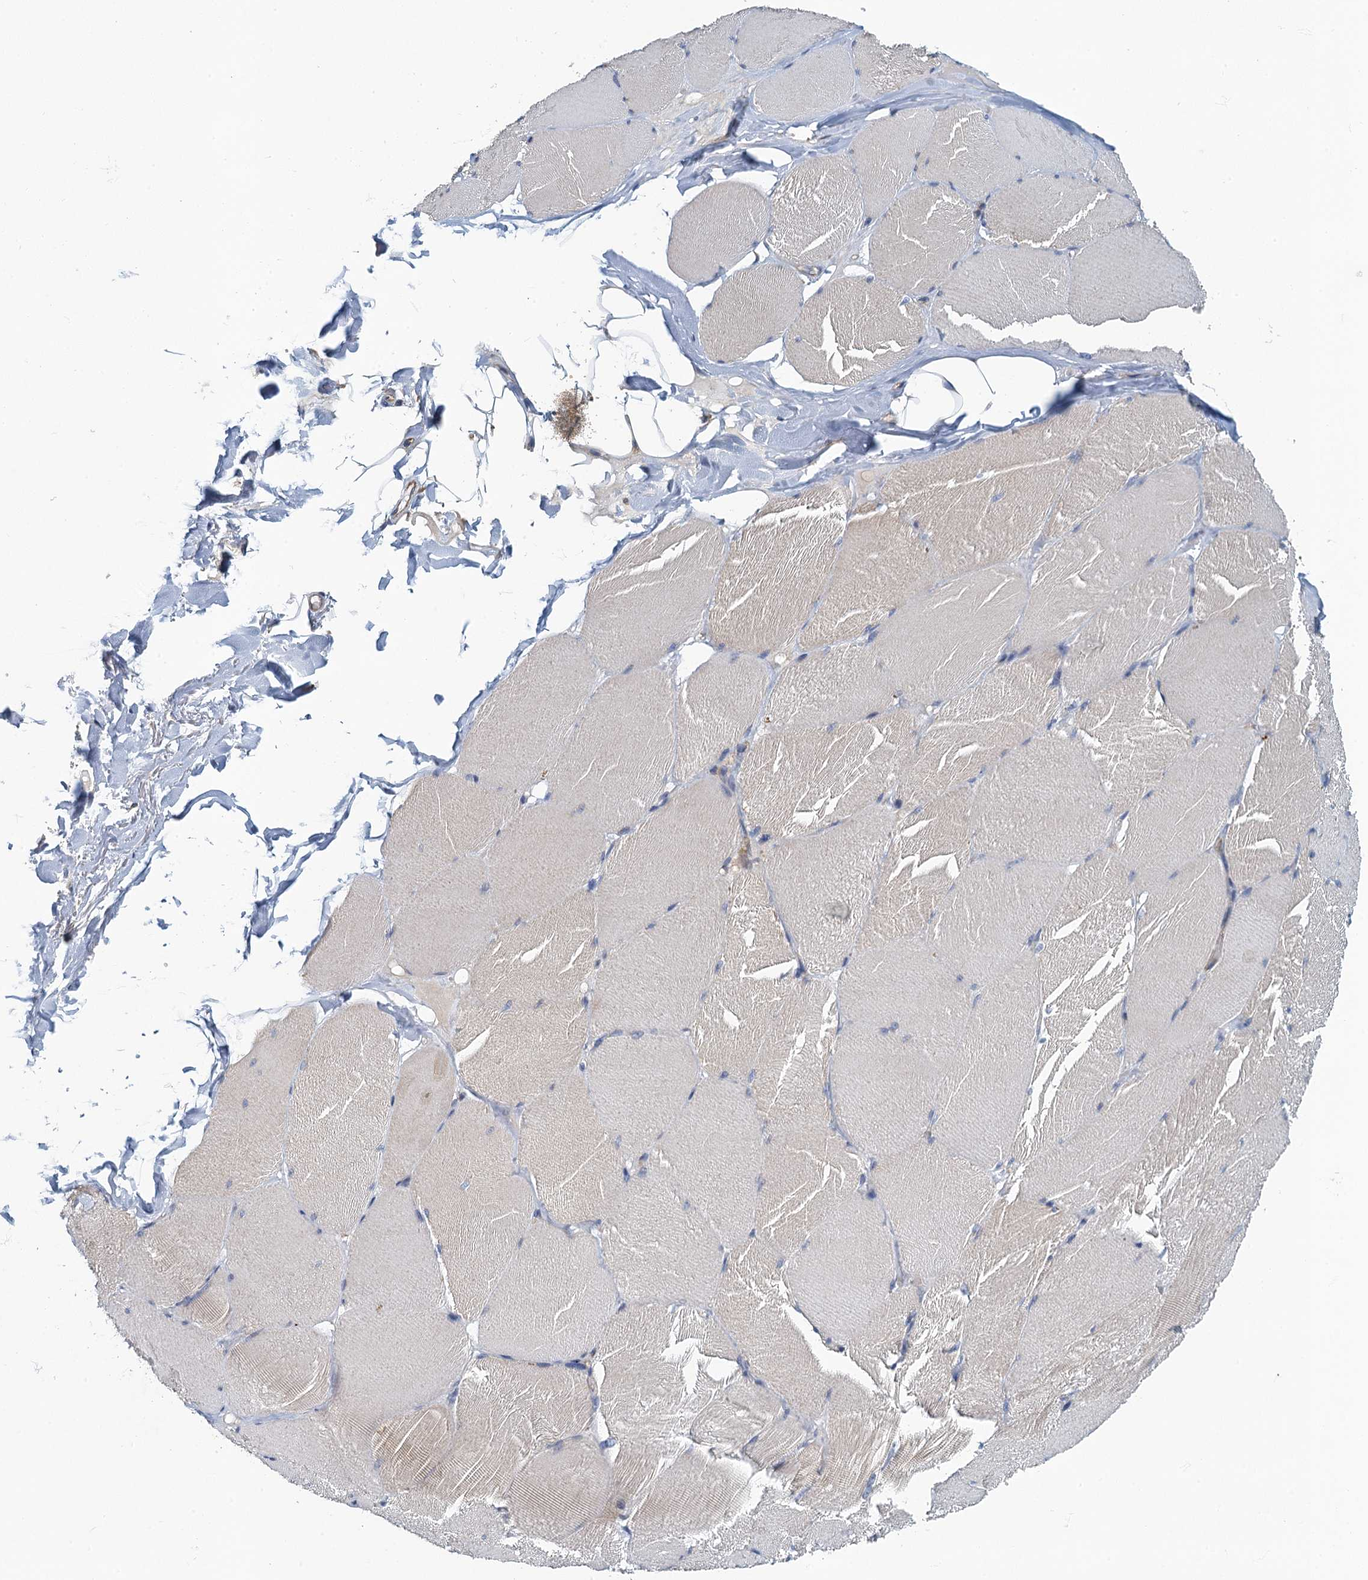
{"staining": {"intensity": "weak", "quantity": "25%-75%", "location": "cytoplasmic/membranous"}, "tissue": "skeletal muscle", "cell_type": "Myocytes", "image_type": "normal", "snomed": [{"axis": "morphology", "description": "Normal tissue, NOS"}, {"axis": "topography", "description": "Skin"}, {"axis": "topography", "description": "Skeletal muscle"}], "caption": "High-magnification brightfield microscopy of normal skeletal muscle stained with DAB (brown) and counterstained with hematoxylin (blue). myocytes exhibit weak cytoplasmic/membranous expression is seen in approximately25%-75% of cells.", "gene": "NCKAP1L", "patient": {"sex": "male", "age": 83}}